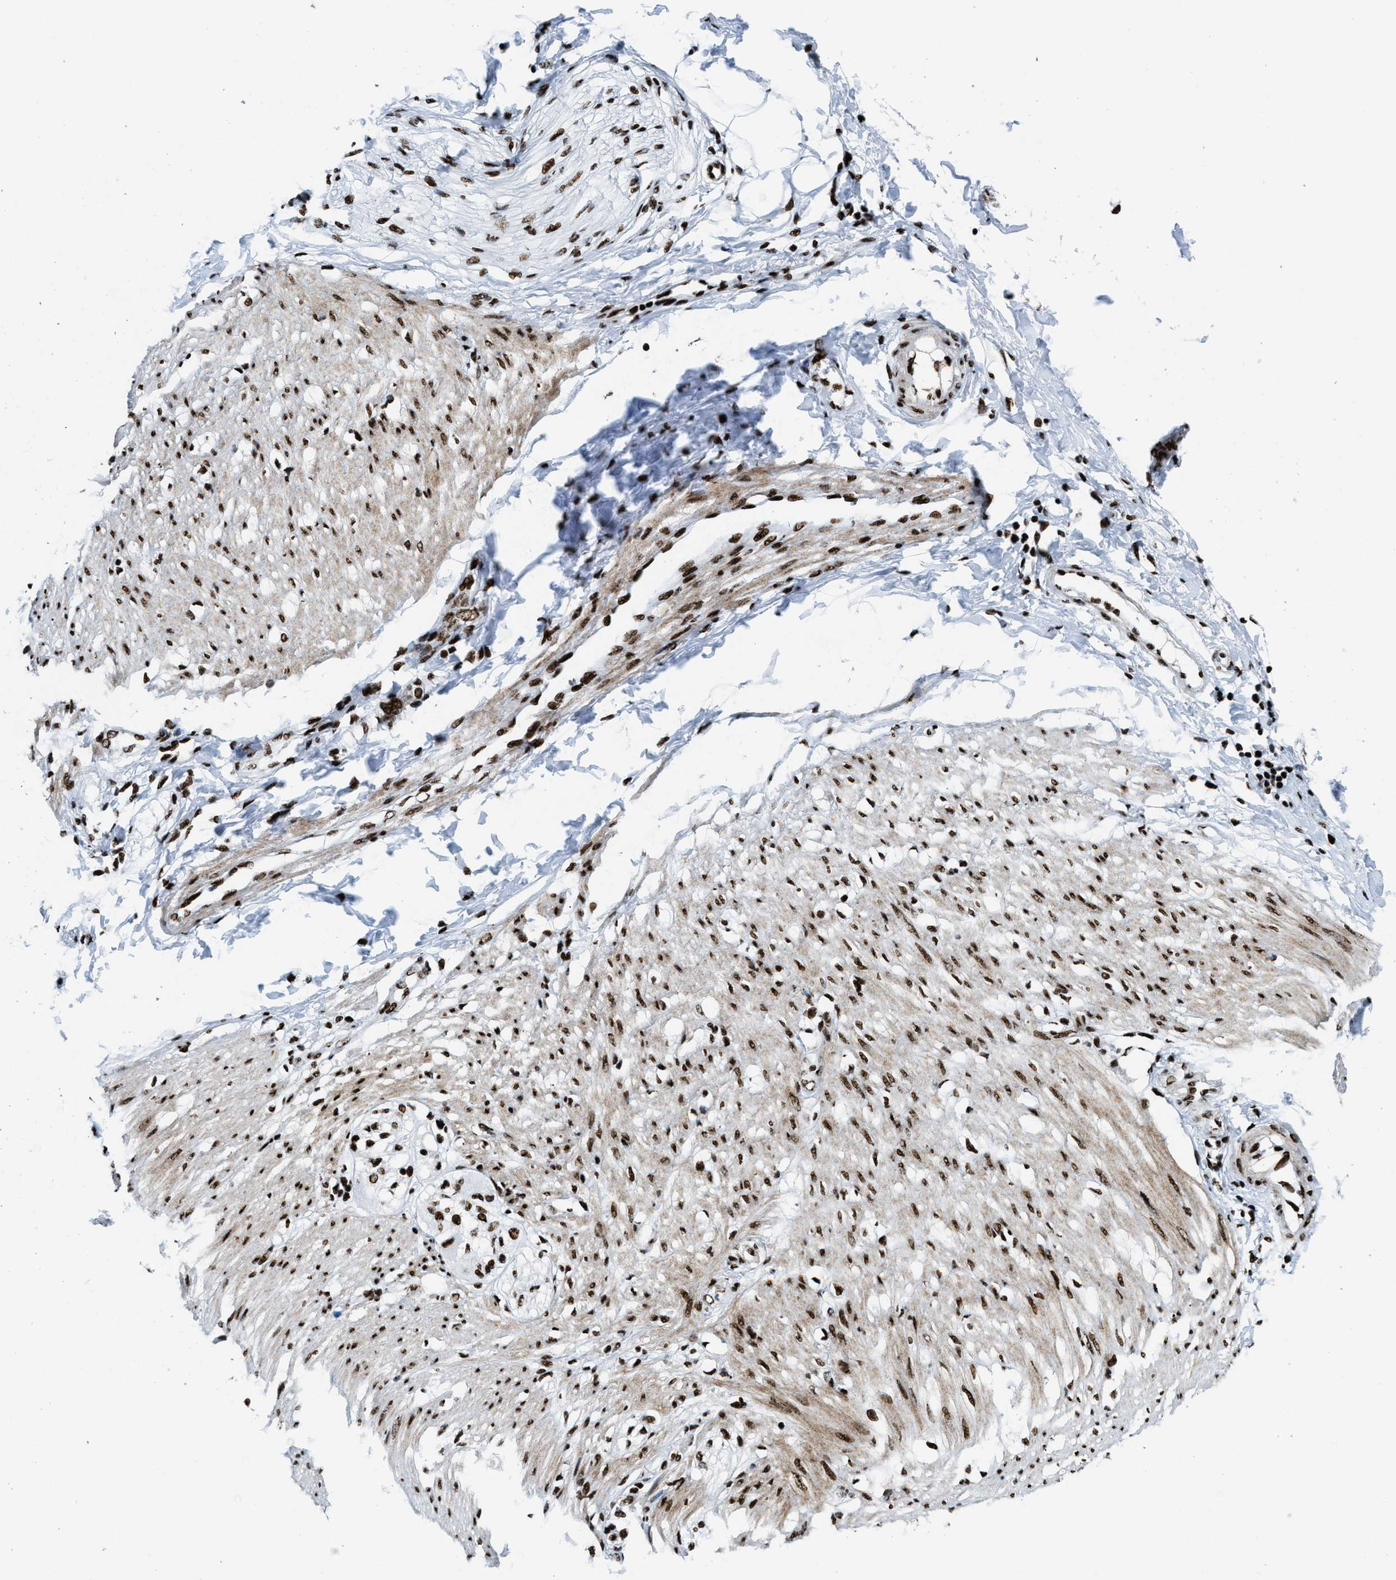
{"staining": {"intensity": "strong", "quantity": ">75%", "location": "nuclear"}, "tissue": "adipose tissue", "cell_type": "Adipocytes", "image_type": "normal", "snomed": [{"axis": "morphology", "description": "Normal tissue, NOS"}, {"axis": "morphology", "description": "Adenocarcinoma, NOS"}, {"axis": "topography", "description": "Colon"}, {"axis": "topography", "description": "Peripheral nerve tissue"}], "caption": "Protein expression analysis of normal adipose tissue exhibits strong nuclear positivity in about >75% of adipocytes. The protein of interest is stained brown, and the nuclei are stained in blue (DAB (3,3'-diaminobenzidine) IHC with brightfield microscopy, high magnification).", "gene": "NONO", "patient": {"sex": "male", "age": 14}}